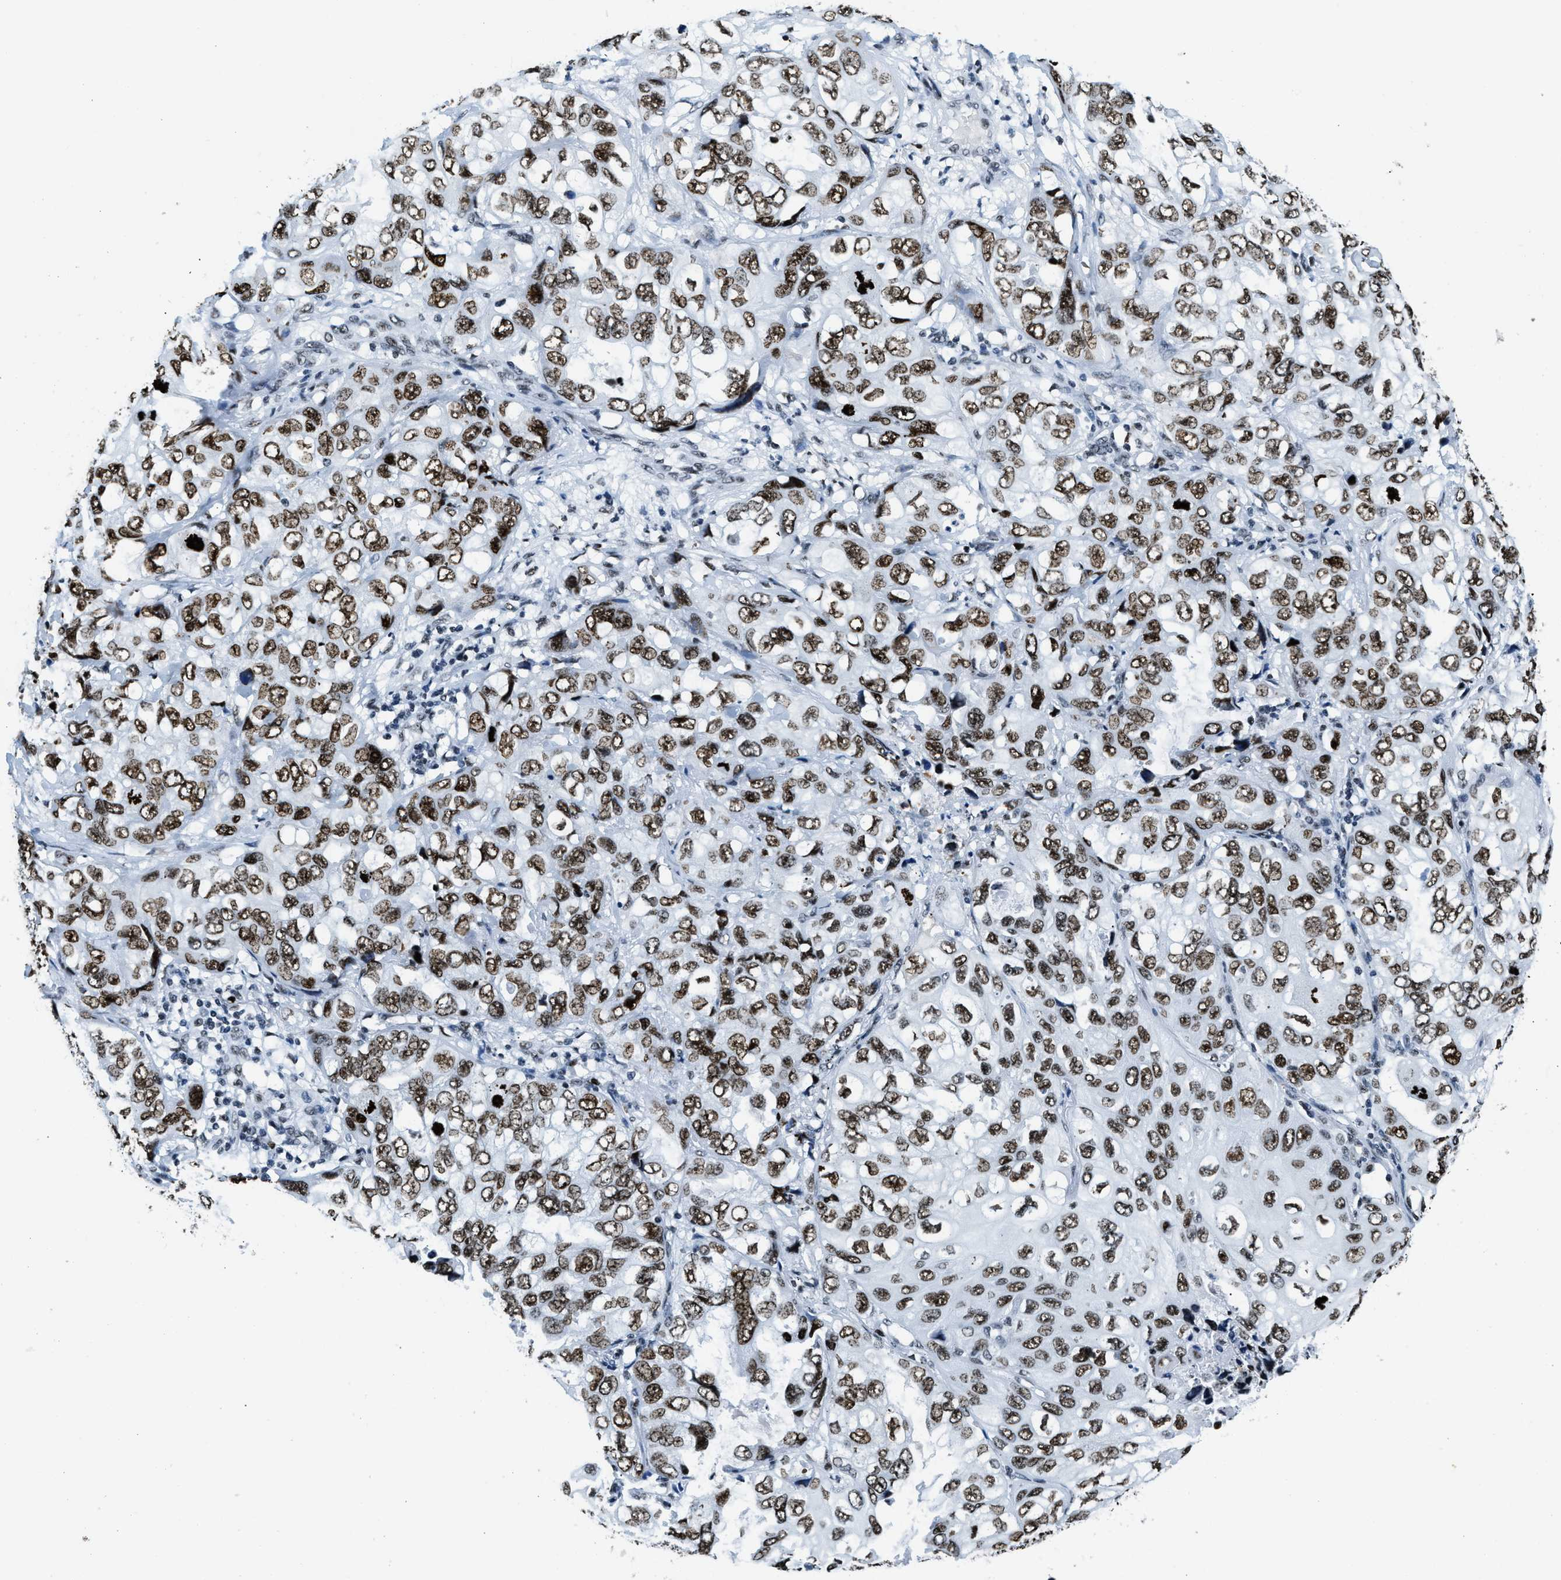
{"staining": {"intensity": "strong", "quantity": ">75%", "location": "nuclear"}, "tissue": "lung cancer", "cell_type": "Tumor cells", "image_type": "cancer", "snomed": [{"axis": "morphology", "description": "Squamous cell carcinoma, NOS"}, {"axis": "topography", "description": "Lung"}], "caption": "Strong nuclear protein positivity is appreciated in approximately >75% of tumor cells in lung squamous cell carcinoma.", "gene": "TOP1", "patient": {"sex": "female", "age": 73}}